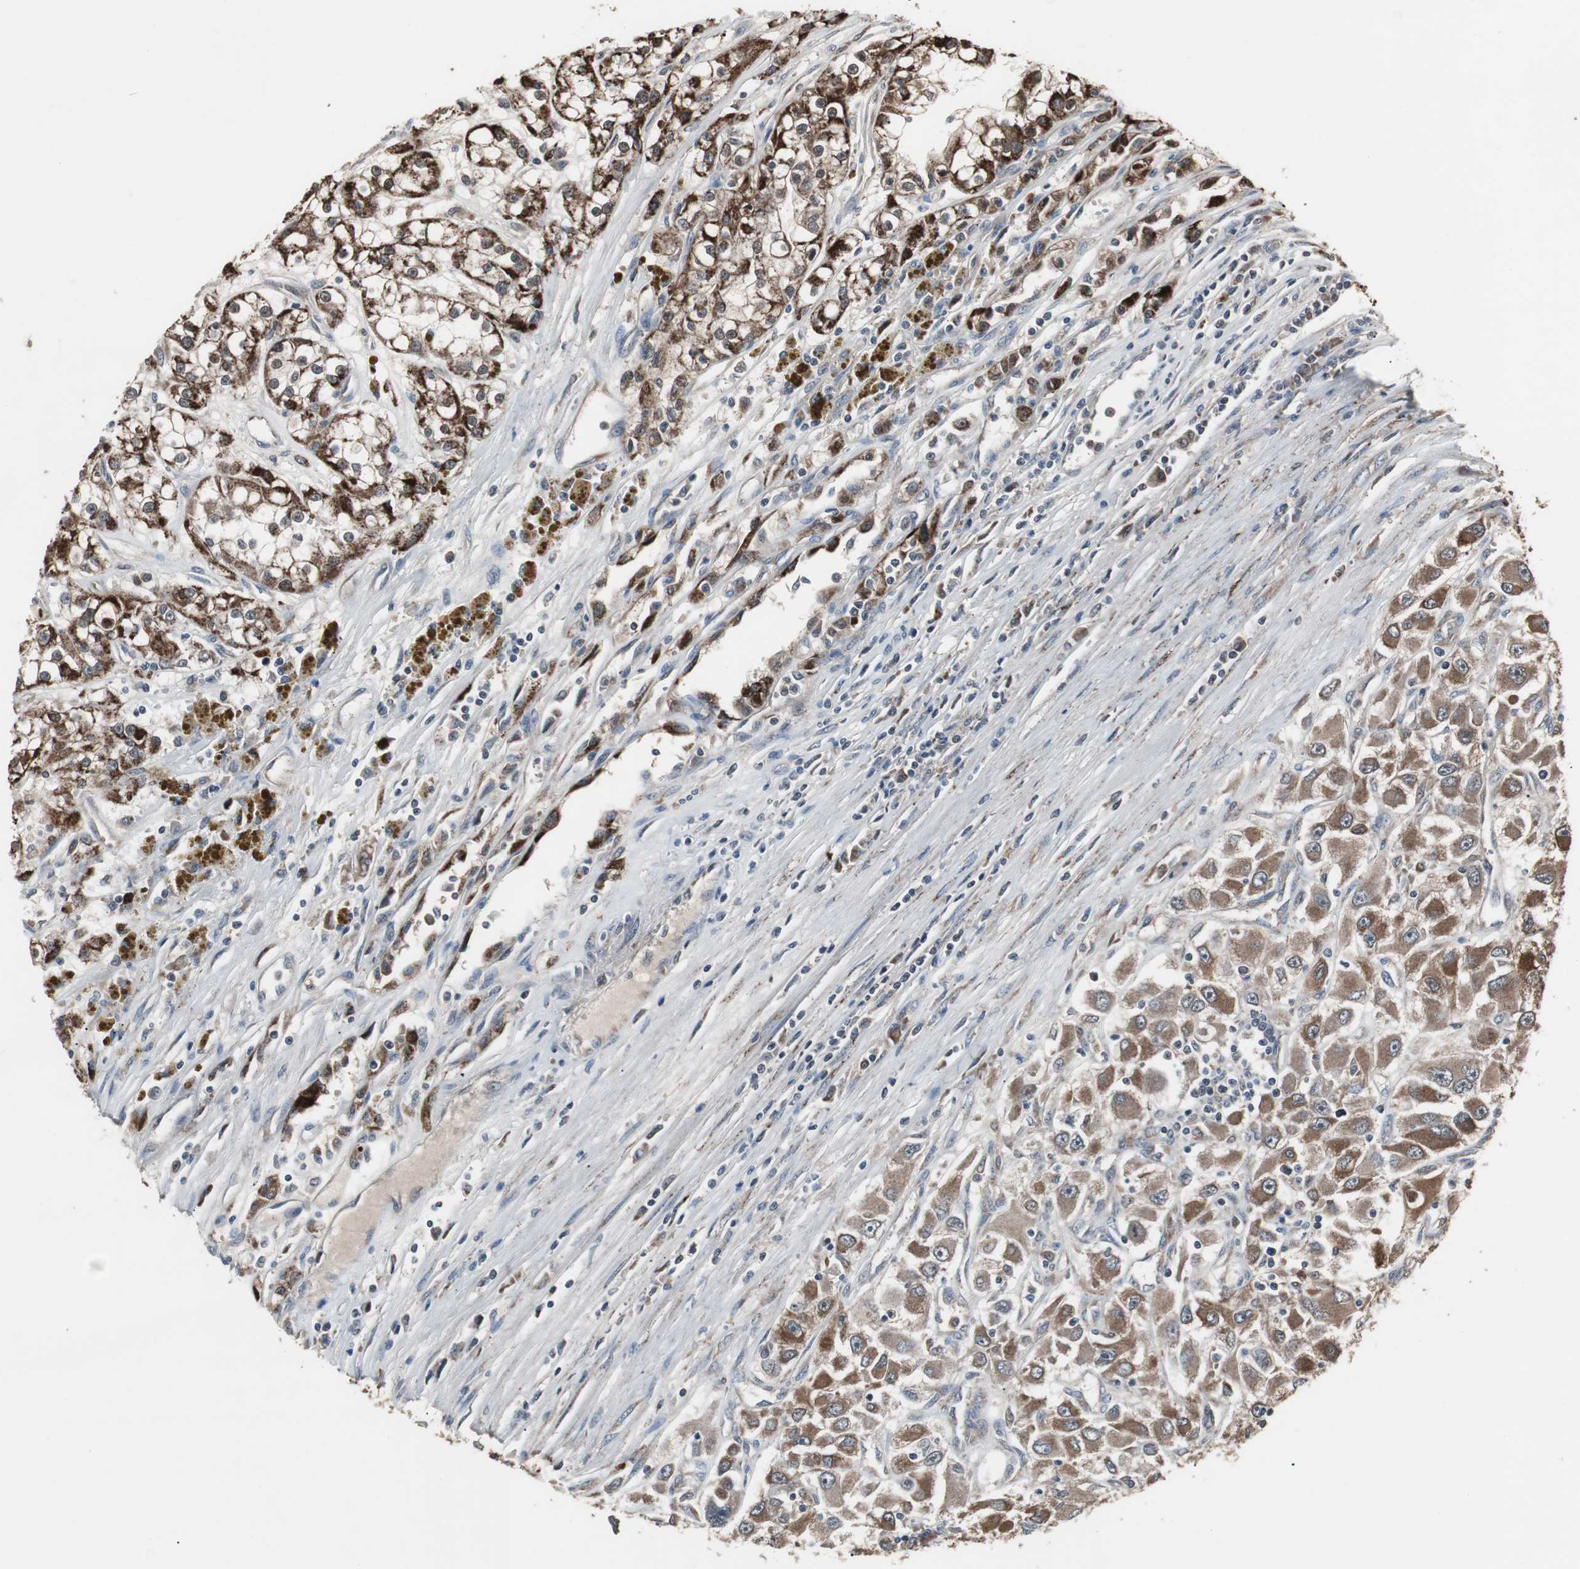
{"staining": {"intensity": "strong", "quantity": ">75%", "location": "cytoplasmic/membranous"}, "tissue": "renal cancer", "cell_type": "Tumor cells", "image_type": "cancer", "snomed": [{"axis": "morphology", "description": "Adenocarcinoma, NOS"}, {"axis": "topography", "description": "Kidney"}], "caption": "Strong cytoplasmic/membranous expression is seen in about >75% of tumor cells in renal cancer. (IHC, brightfield microscopy, high magnification).", "gene": "ZSCAN22", "patient": {"sex": "female", "age": 52}}